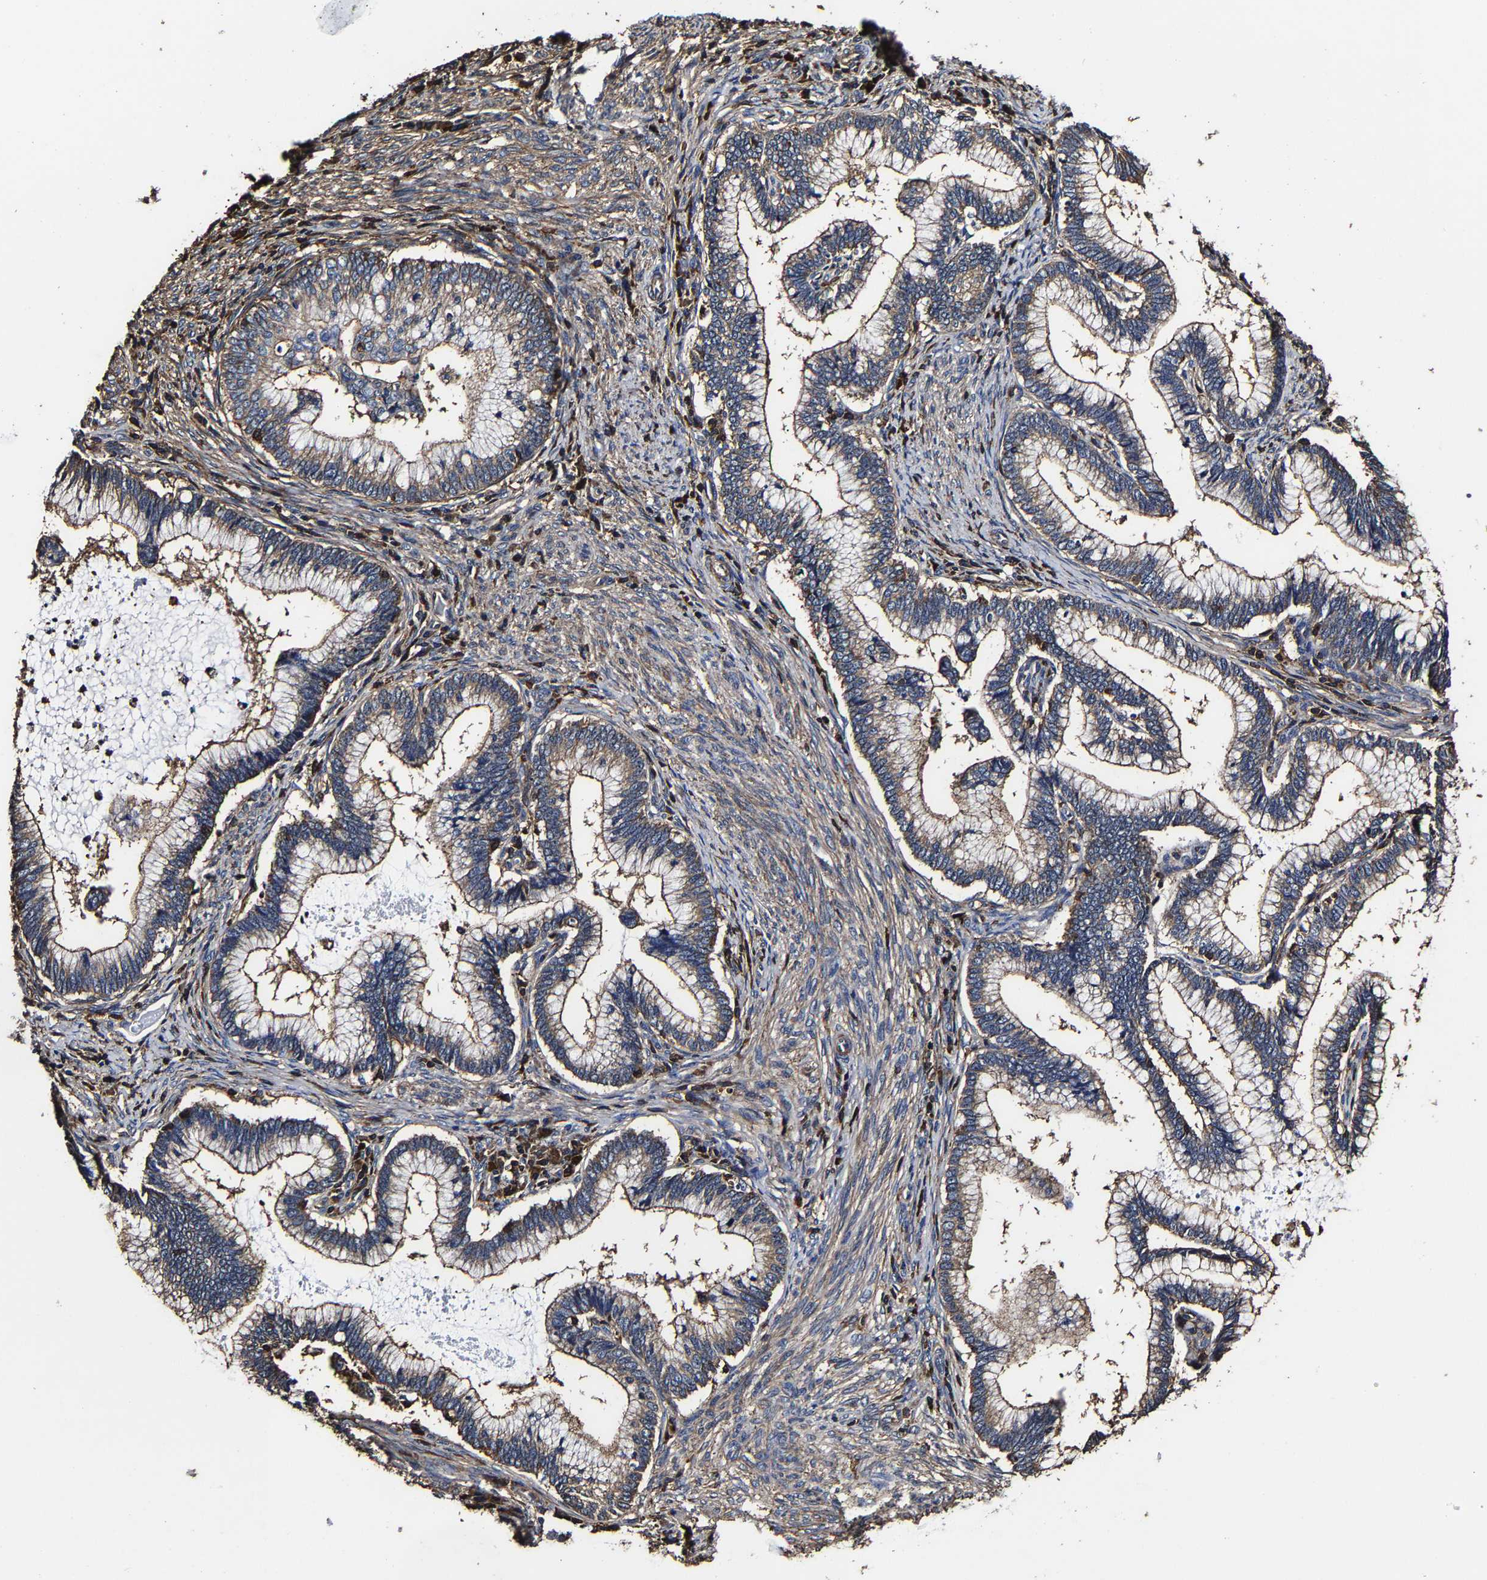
{"staining": {"intensity": "weak", "quantity": "25%-75%", "location": "cytoplasmic/membranous"}, "tissue": "cervical cancer", "cell_type": "Tumor cells", "image_type": "cancer", "snomed": [{"axis": "morphology", "description": "Adenocarcinoma, NOS"}, {"axis": "topography", "description": "Cervix"}], "caption": "Immunohistochemical staining of human cervical cancer exhibits low levels of weak cytoplasmic/membranous protein positivity in about 25%-75% of tumor cells.", "gene": "SSH3", "patient": {"sex": "female", "age": 36}}